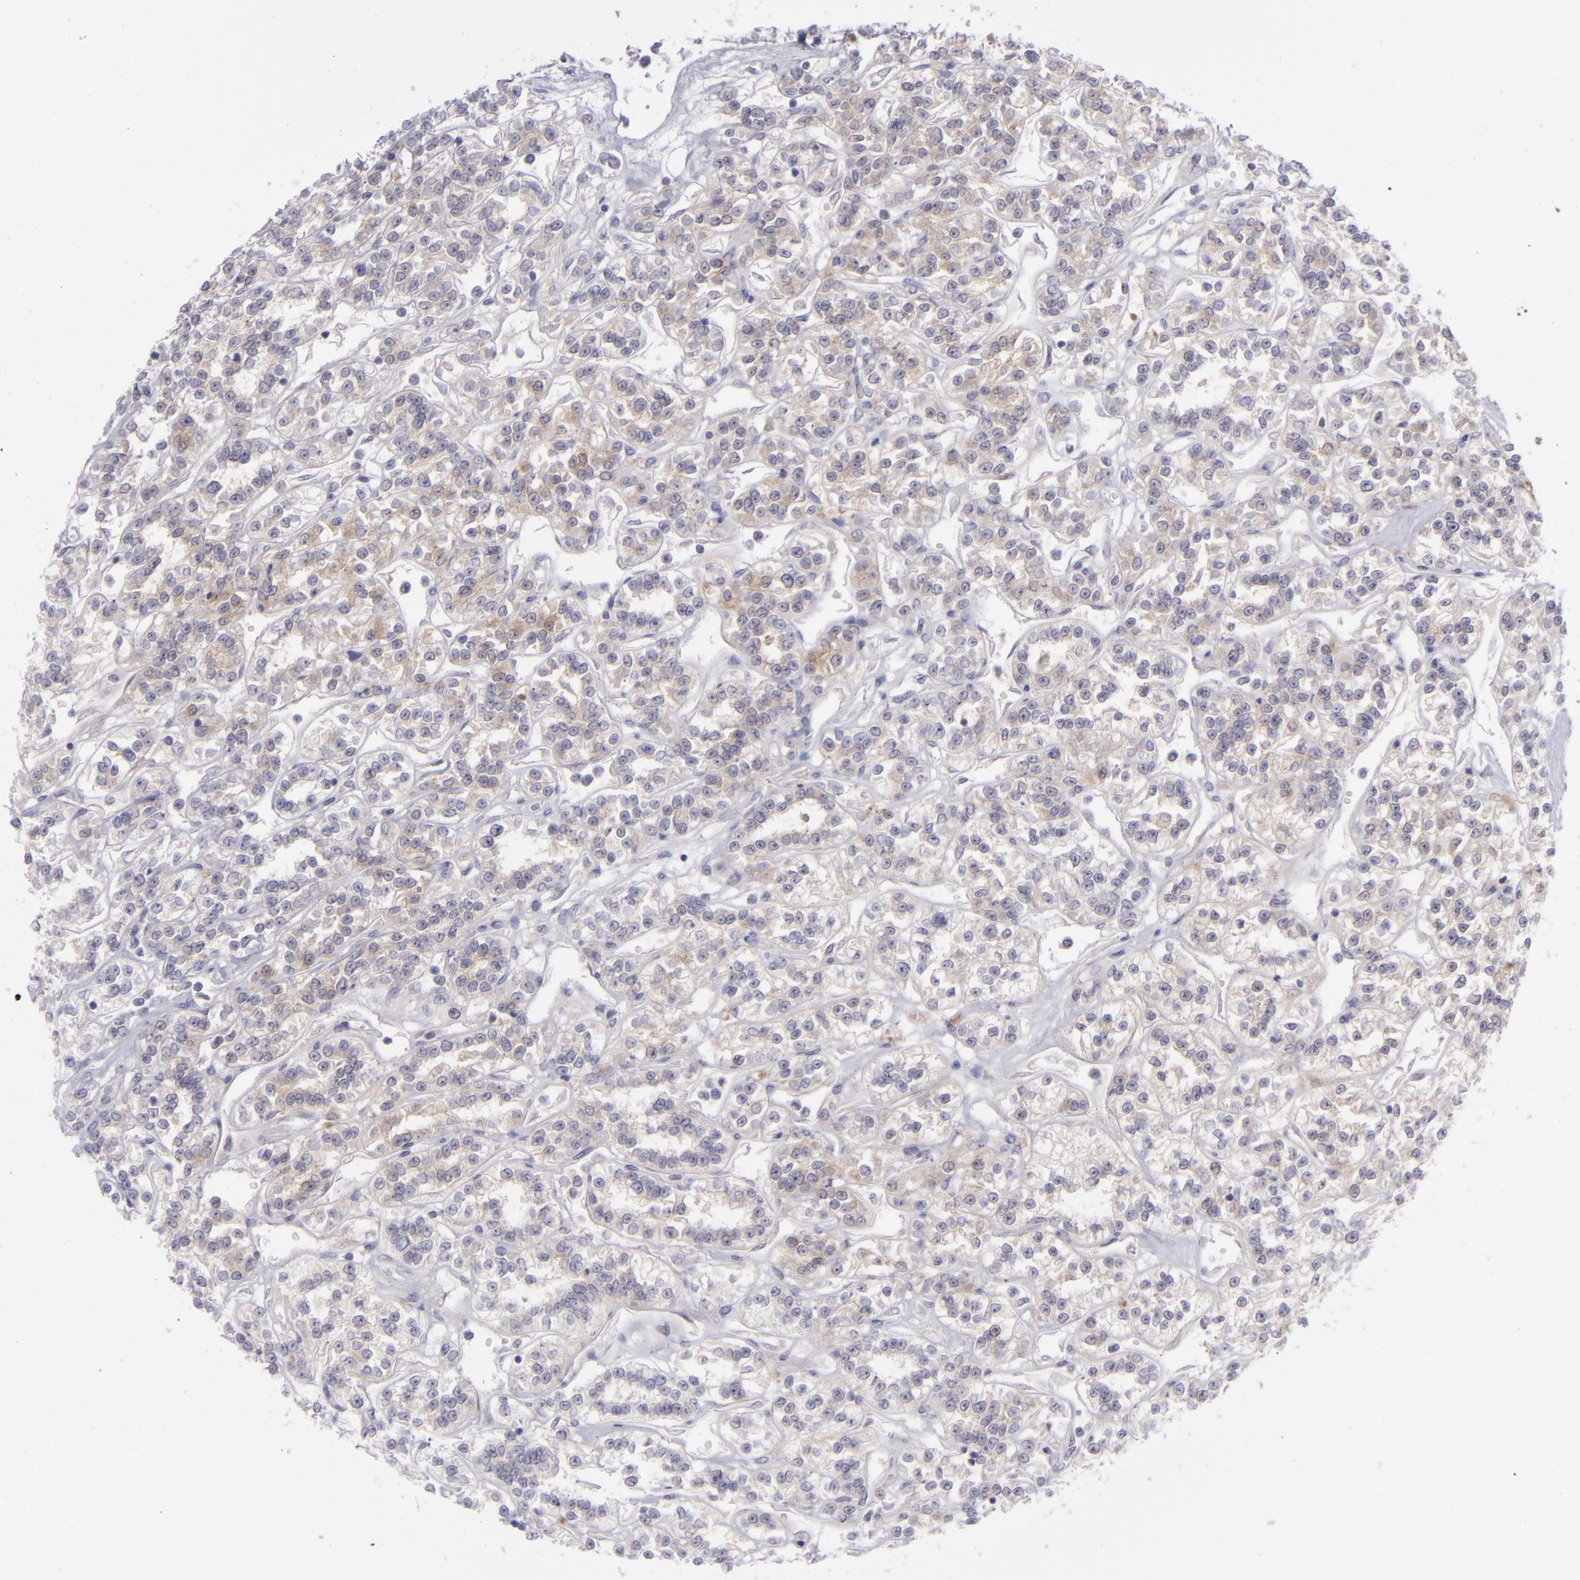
{"staining": {"intensity": "negative", "quantity": "none", "location": "none"}, "tissue": "renal cancer", "cell_type": "Tumor cells", "image_type": "cancer", "snomed": [{"axis": "morphology", "description": "Adenocarcinoma, NOS"}, {"axis": "topography", "description": "Kidney"}], "caption": "Immunohistochemistry (IHC) image of neoplastic tissue: human adenocarcinoma (renal) stained with DAB reveals no significant protein staining in tumor cells. (Immunohistochemistry, brightfield microscopy, high magnification).", "gene": "EVPL", "patient": {"sex": "female", "age": 76}}